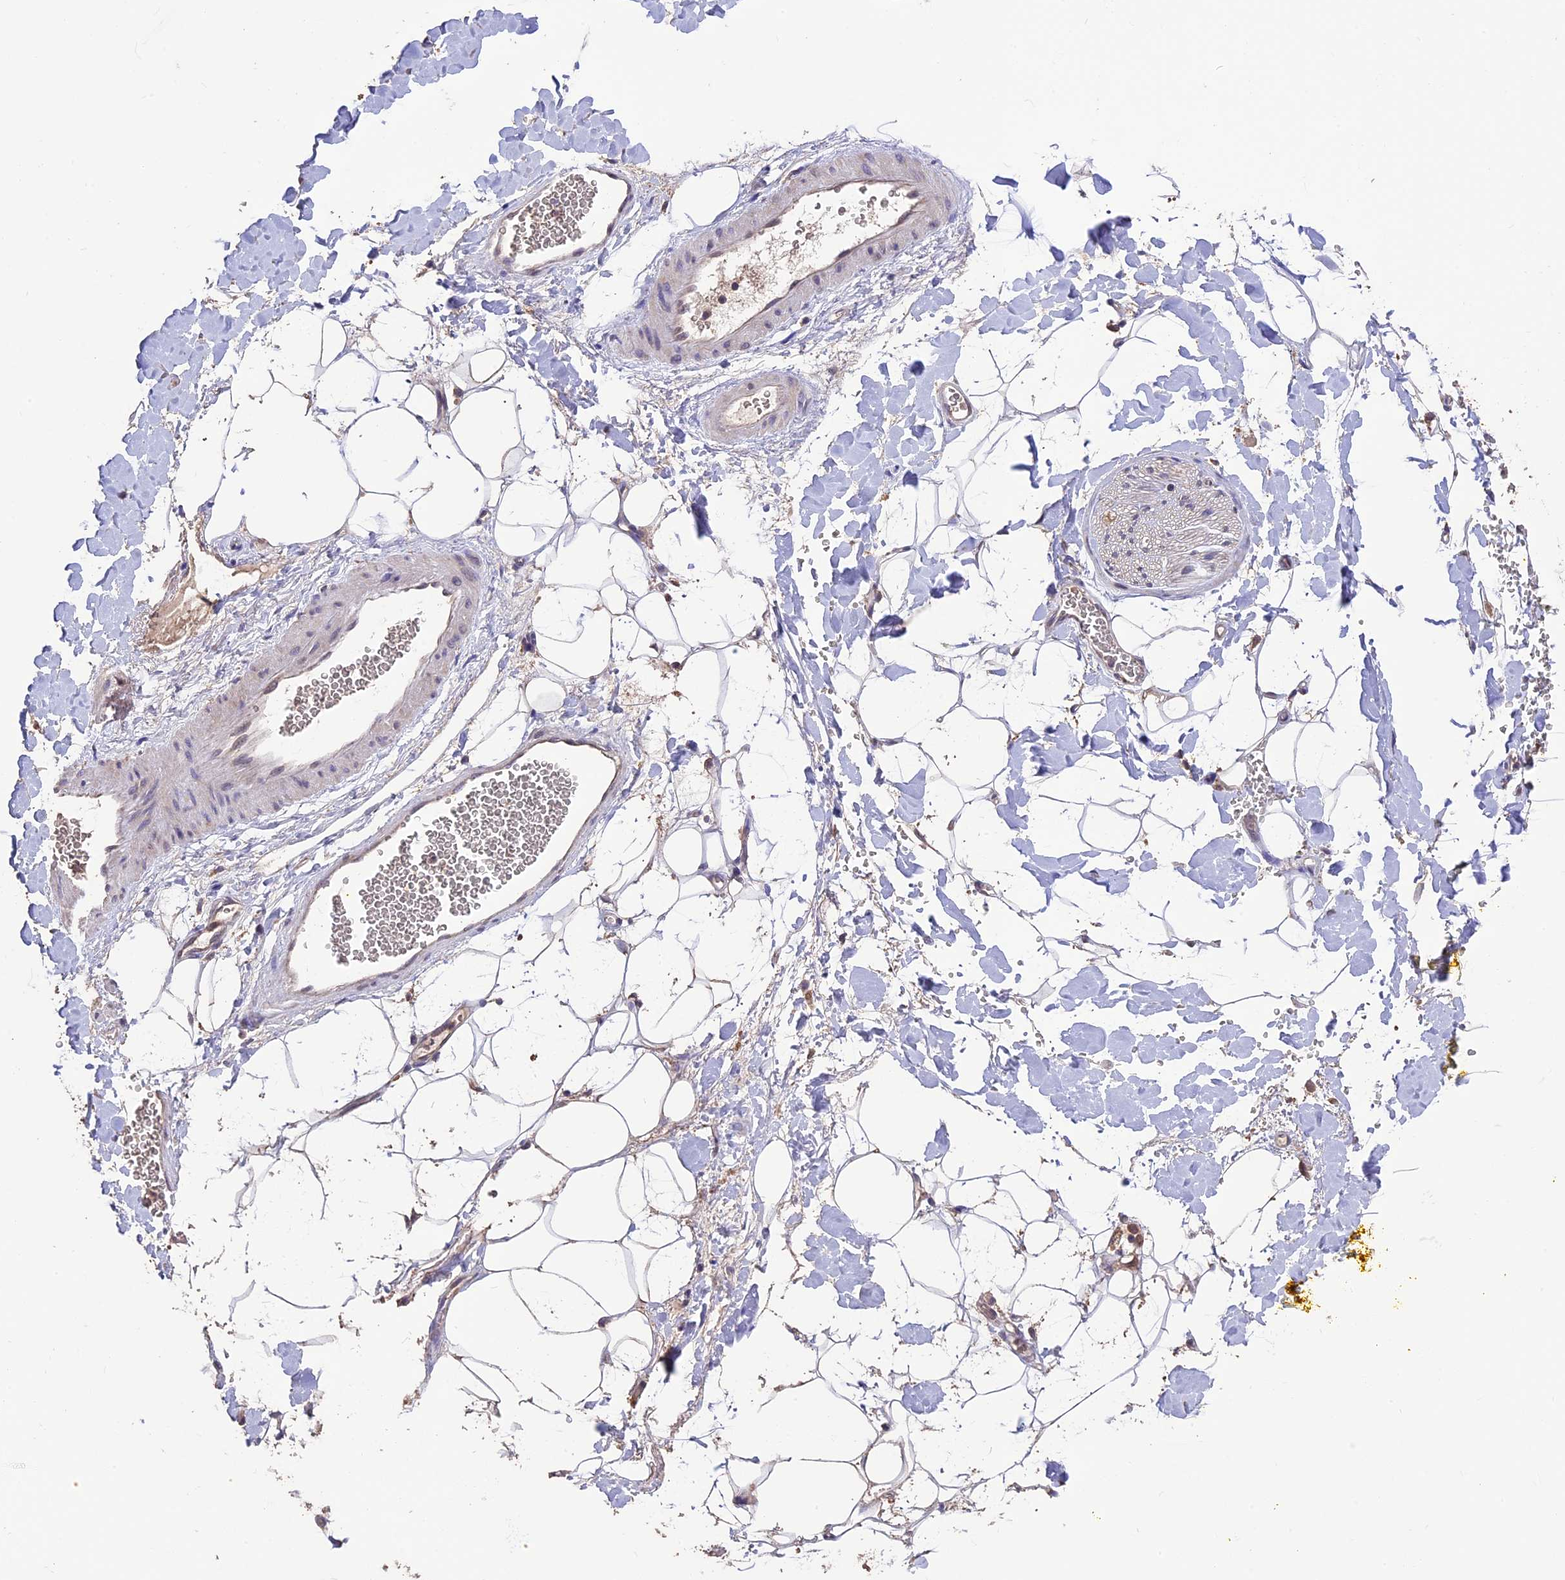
{"staining": {"intensity": "negative", "quantity": "none", "location": "none"}, "tissue": "adipose tissue", "cell_type": "Adipocytes", "image_type": "normal", "snomed": [{"axis": "morphology", "description": "Normal tissue, NOS"}, {"axis": "morphology", "description": "Adenocarcinoma, NOS"}, {"axis": "topography", "description": "Pancreas"}, {"axis": "topography", "description": "Peripheral nerve tissue"}], "caption": "The histopathology image exhibits no staining of adipocytes in normal adipose tissue.", "gene": "DIS3L", "patient": {"sex": "male", "age": 59}}